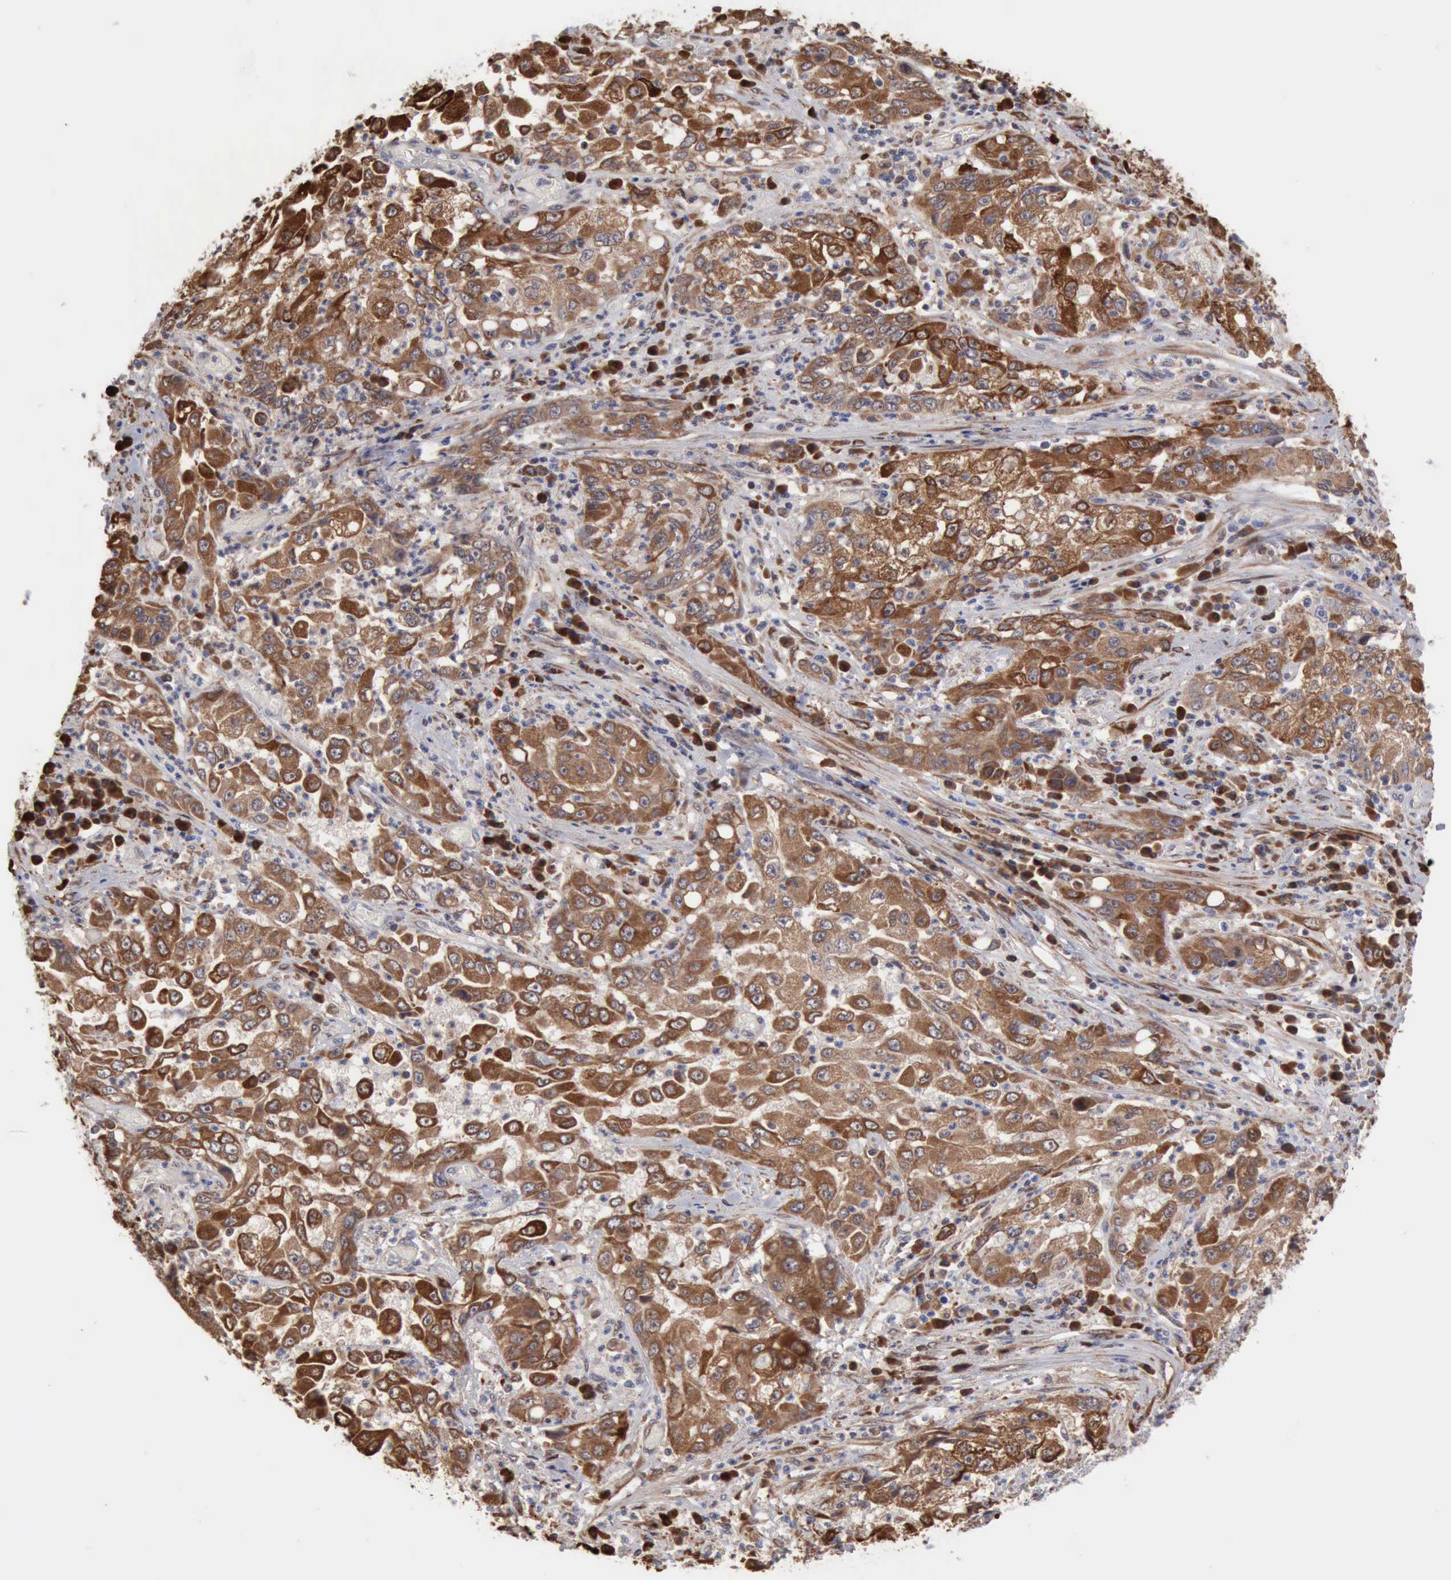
{"staining": {"intensity": "strong", "quantity": ">75%", "location": "cytoplasmic/membranous"}, "tissue": "cervical cancer", "cell_type": "Tumor cells", "image_type": "cancer", "snomed": [{"axis": "morphology", "description": "Squamous cell carcinoma, NOS"}, {"axis": "topography", "description": "Cervix"}], "caption": "The immunohistochemical stain highlights strong cytoplasmic/membranous positivity in tumor cells of squamous cell carcinoma (cervical) tissue. (IHC, brightfield microscopy, high magnification).", "gene": "APOL2", "patient": {"sex": "female", "age": 36}}